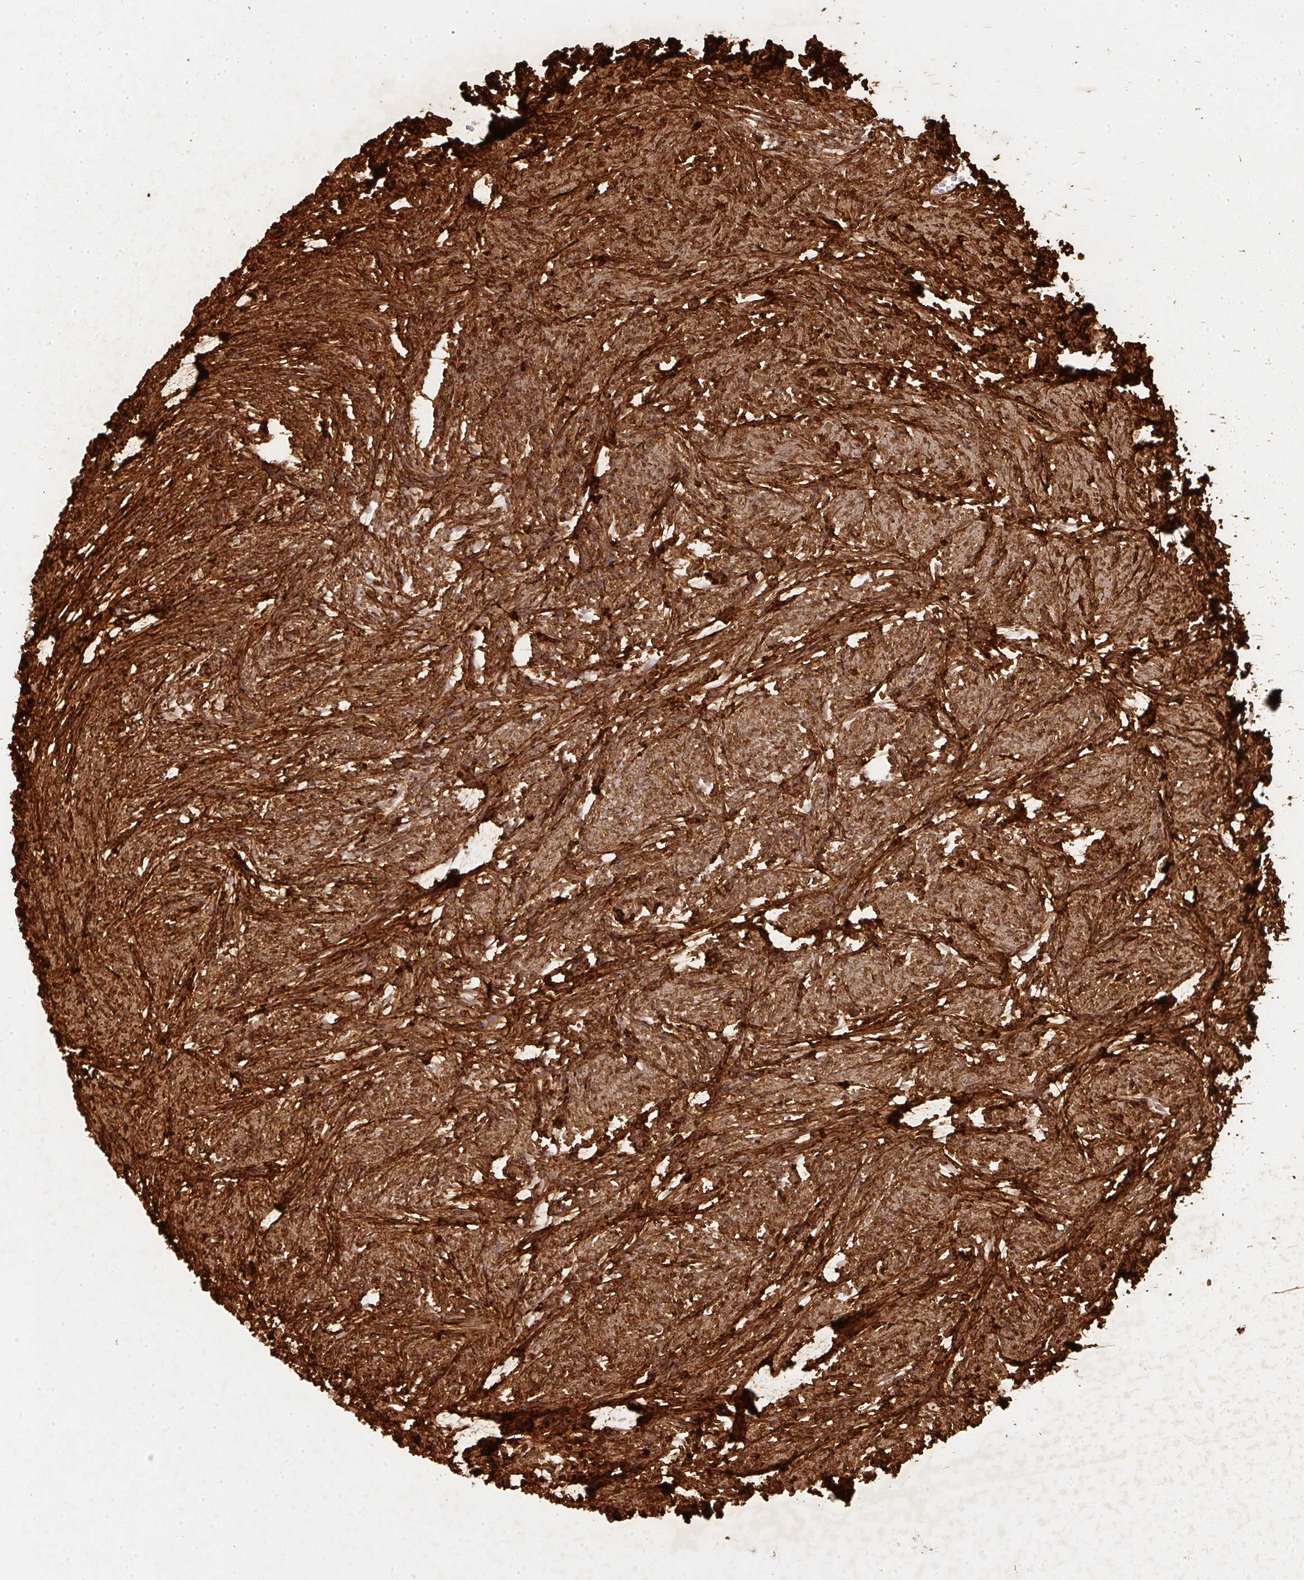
{"staining": {"intensity": "negative", "quantity": "none", "location": "none"}, "tissue": "ovary", "cell_type": "Follicle cells", "image_type": "normal", "snomed": [{"axis": "morphology", "description": "Normal tissue, NOS"}, {"axis": "topography", "description": "Ovary"}], "caption": "DAB immunohistochemical staining of benign human ovary reveals no significant staining in follicle cells.", "gene": "COL3A1", "patient": {"sex": "female", "age": 41}}